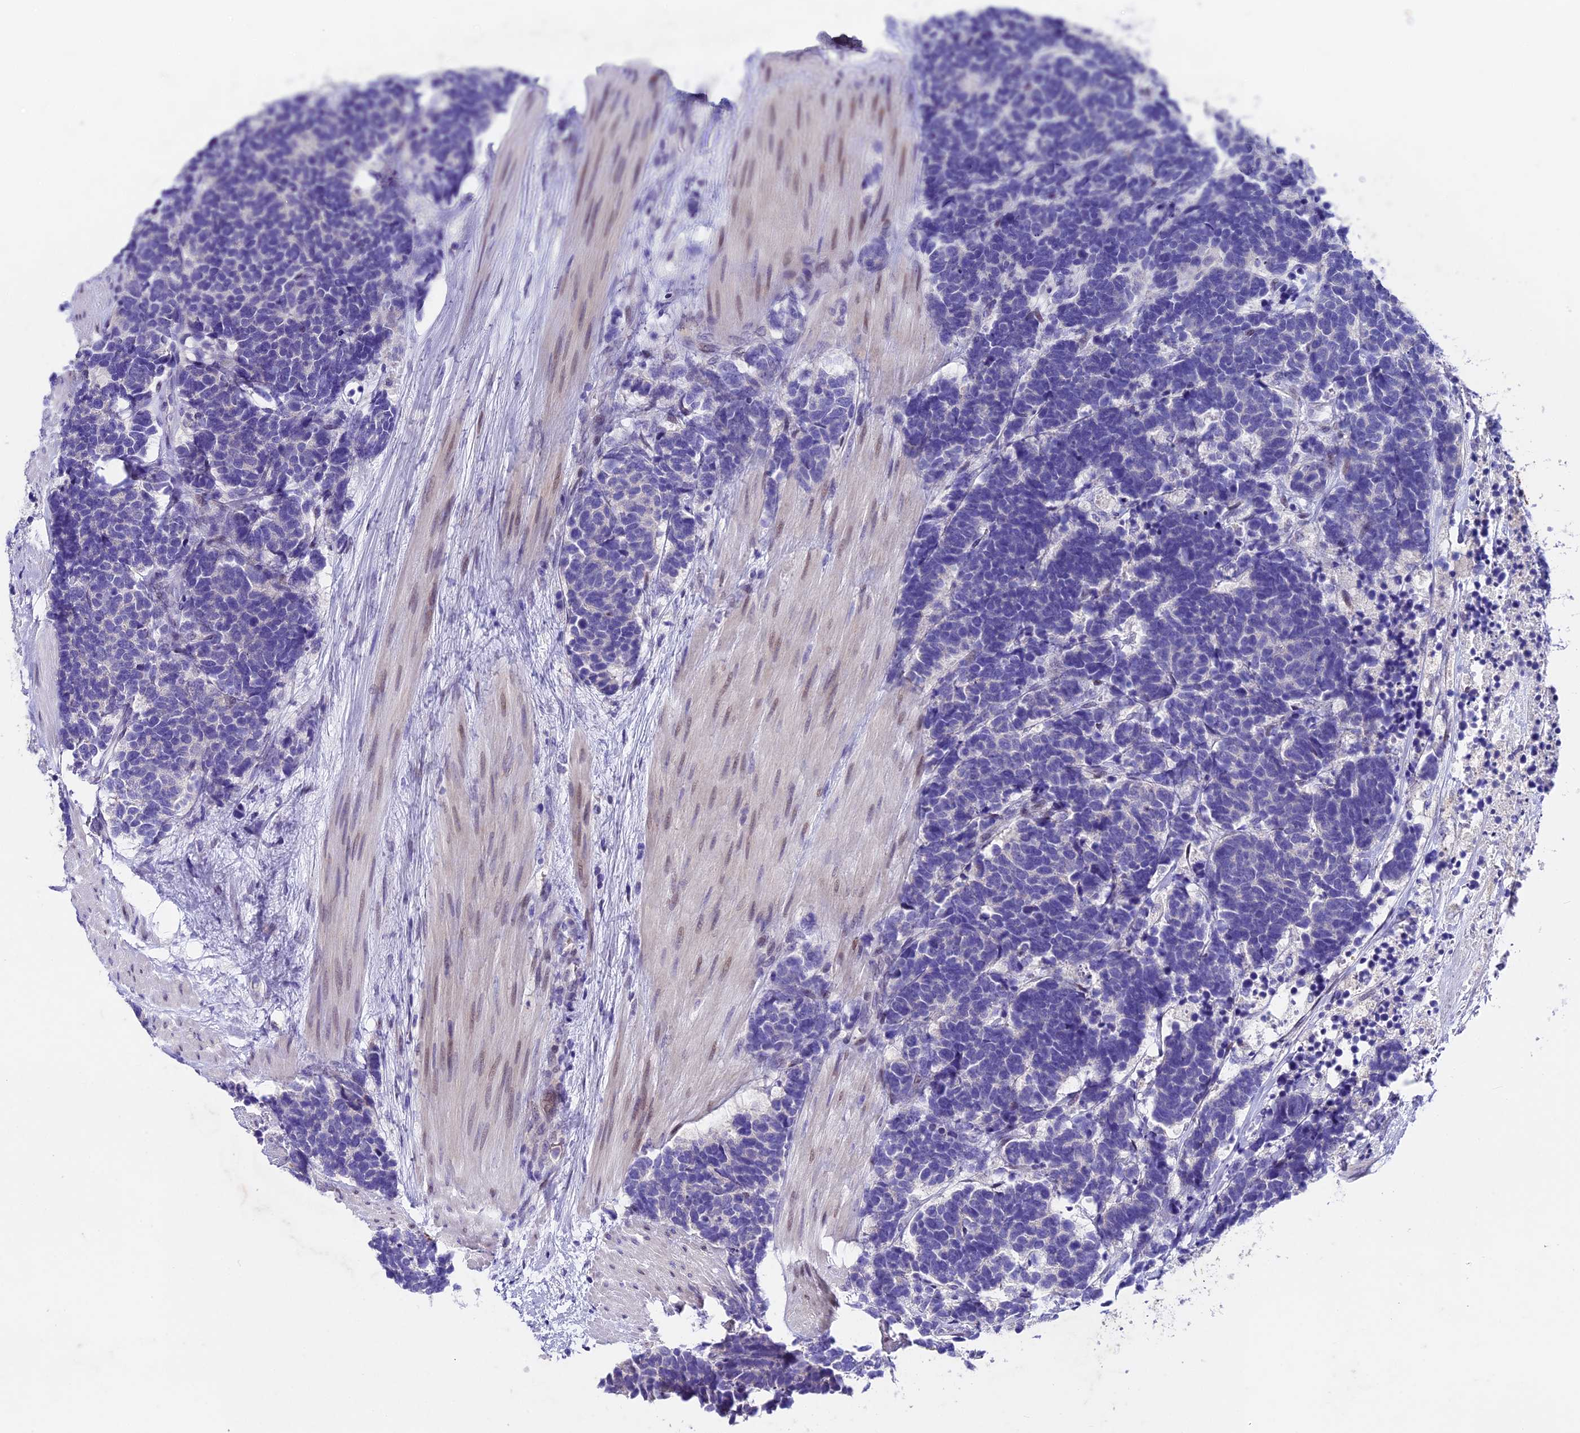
{"staining": {"intensity": "negative", "quantity": "none", "location": "none"}, "tissue": "carcinoid", "cell_type": "Tumor cells", "image_type": "cancer", "snomed": [{"axis": "morphology", "description": "Carcinoma, NOS"}, {"axis": "morphology", "description": "Carcinoid, malignant, NOS"}, {"axis": "topography", "description": "Urinary bladder"}], "caption": "Immunohistochemical staining of human carcinoid shows no significant positivity in tumor cells.", "gene": "IFT140", "patient": {"sex": "male", "age": 57}}